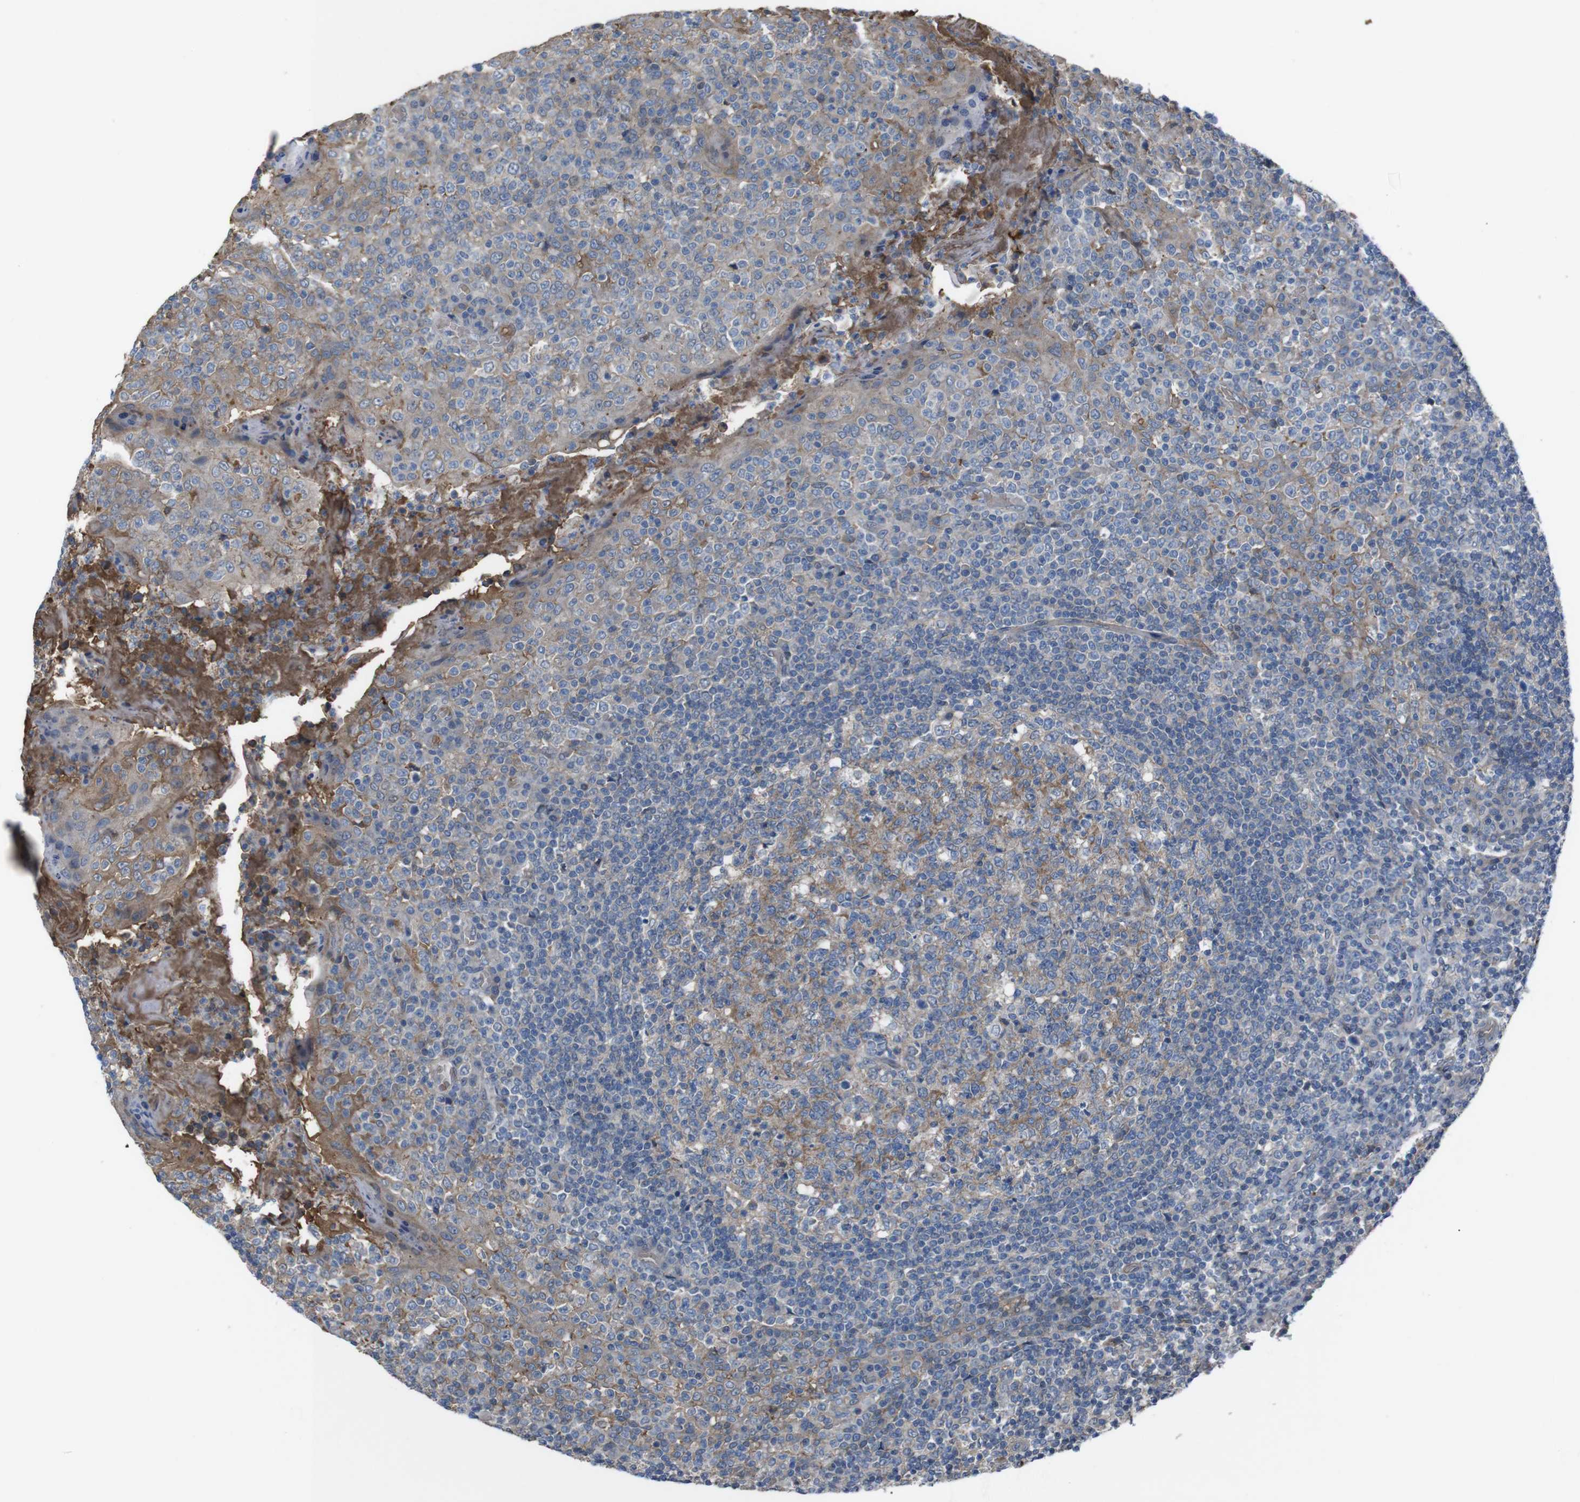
{"staining": {"intensity": "moderate", "quantity": "25%-75%", "location": "cytoplasmic/membranous"}, "tissue": "tonsil", "cell_type": "Germinal center cells", "image_type": "normal", "snomed": [{"axis": "morphology", "description": "Normal tissue, NOS"}, {"axis": "topography", "description": "Tonsil"}], "caption": "IHC image of benign human tonsil stained for a protein (brown), which shows medium levels of moderate cytoplasmic/membranous staining in approximately 25%-75% of germinal center cells.", "gene": "SPTB", "patient": {"sex": "female", "age": 19}}